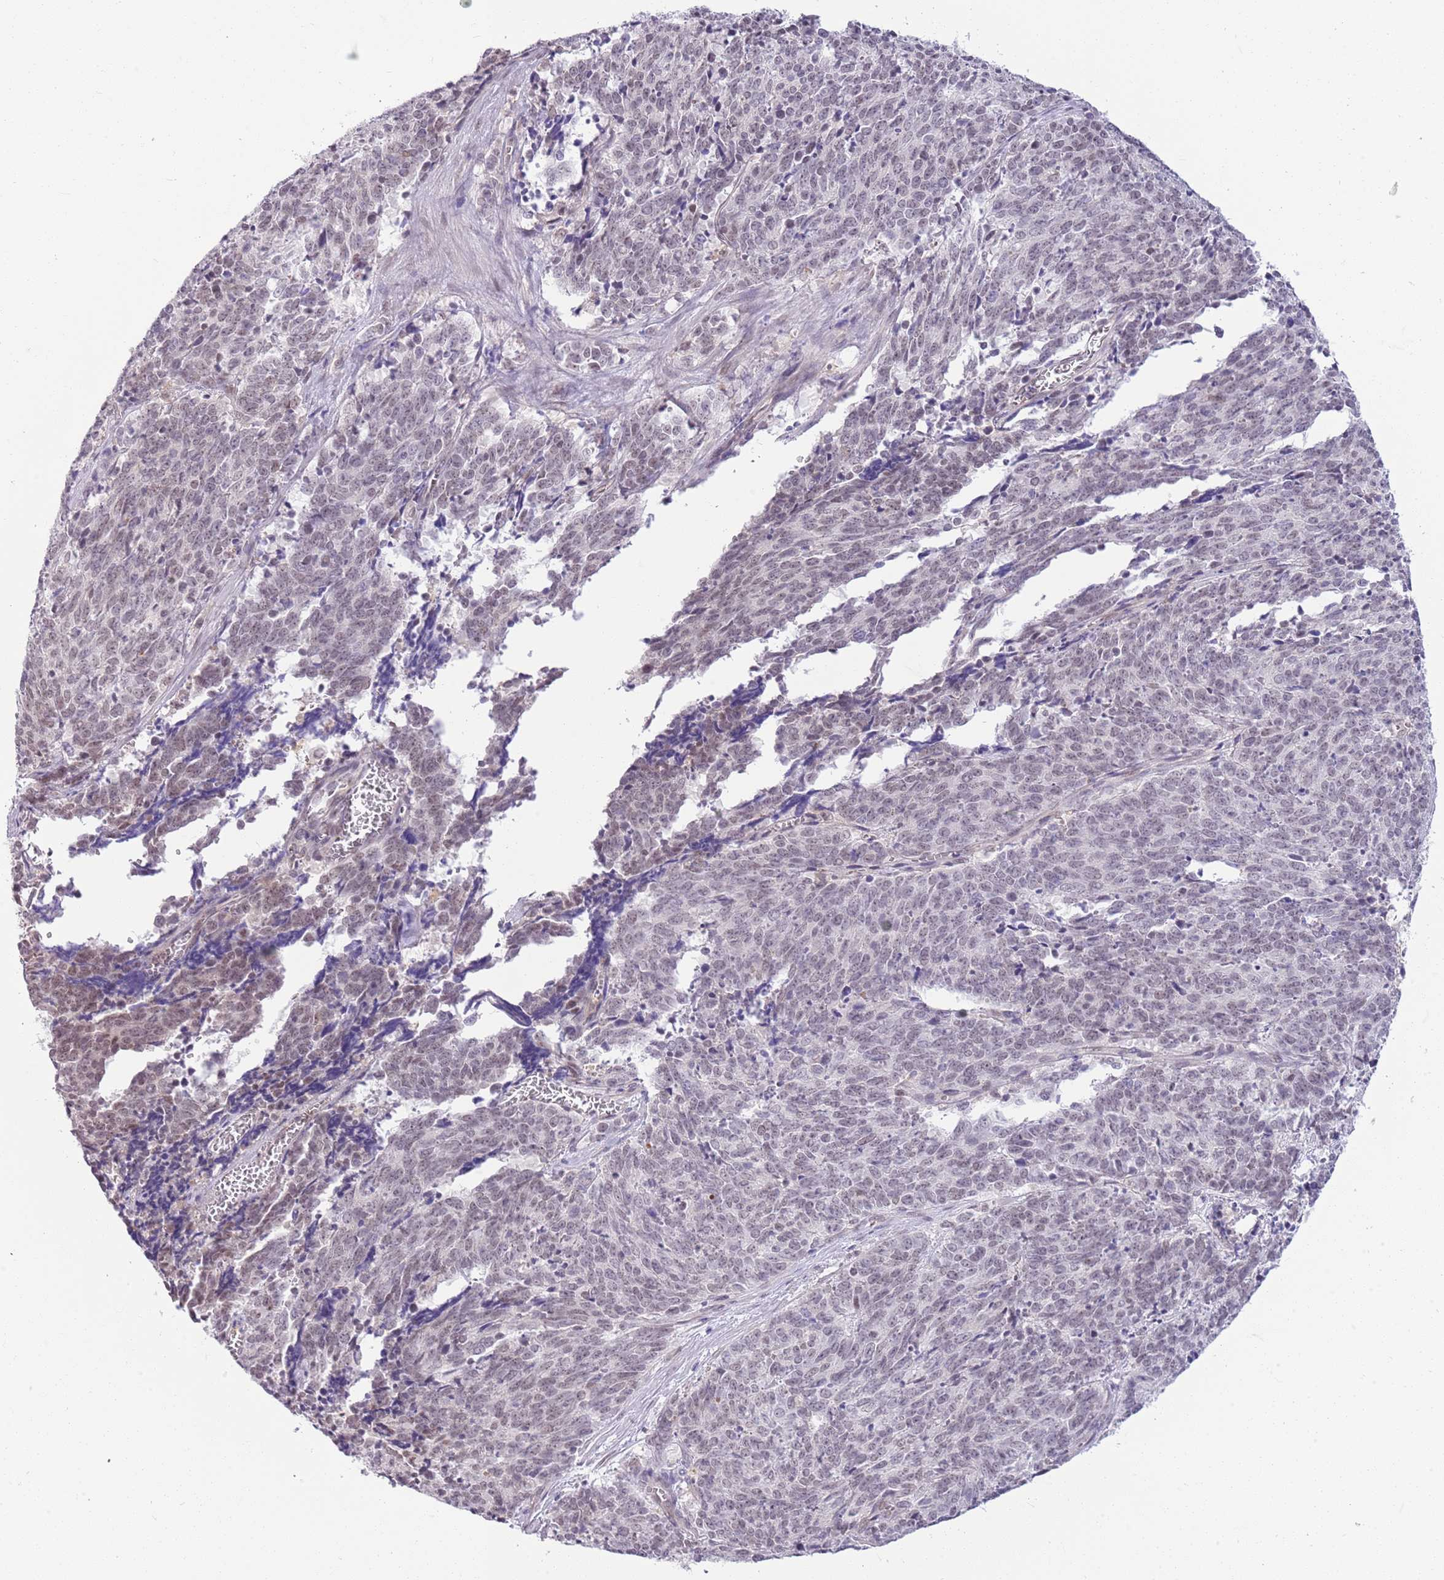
{"staining": {"intensity": "weak", "quantity": "<25%", "location": "nuclear"}, "tissue": "cervical cancer", "cell_type": "Tumor cells", "image_type": "cancer", "snomed": [{"axis": "morphology", "description": "Squamous cell carcinoma, NOS"}, {"axis": "topography", "description": "Cervix"}], "caption": "Photomicrograph shows no significant protein expression in tumor cells of cervical cancer (squamous cell carcinoma).", "gene": "DHX32", "patient": {"sex": "female", "age": 29}}